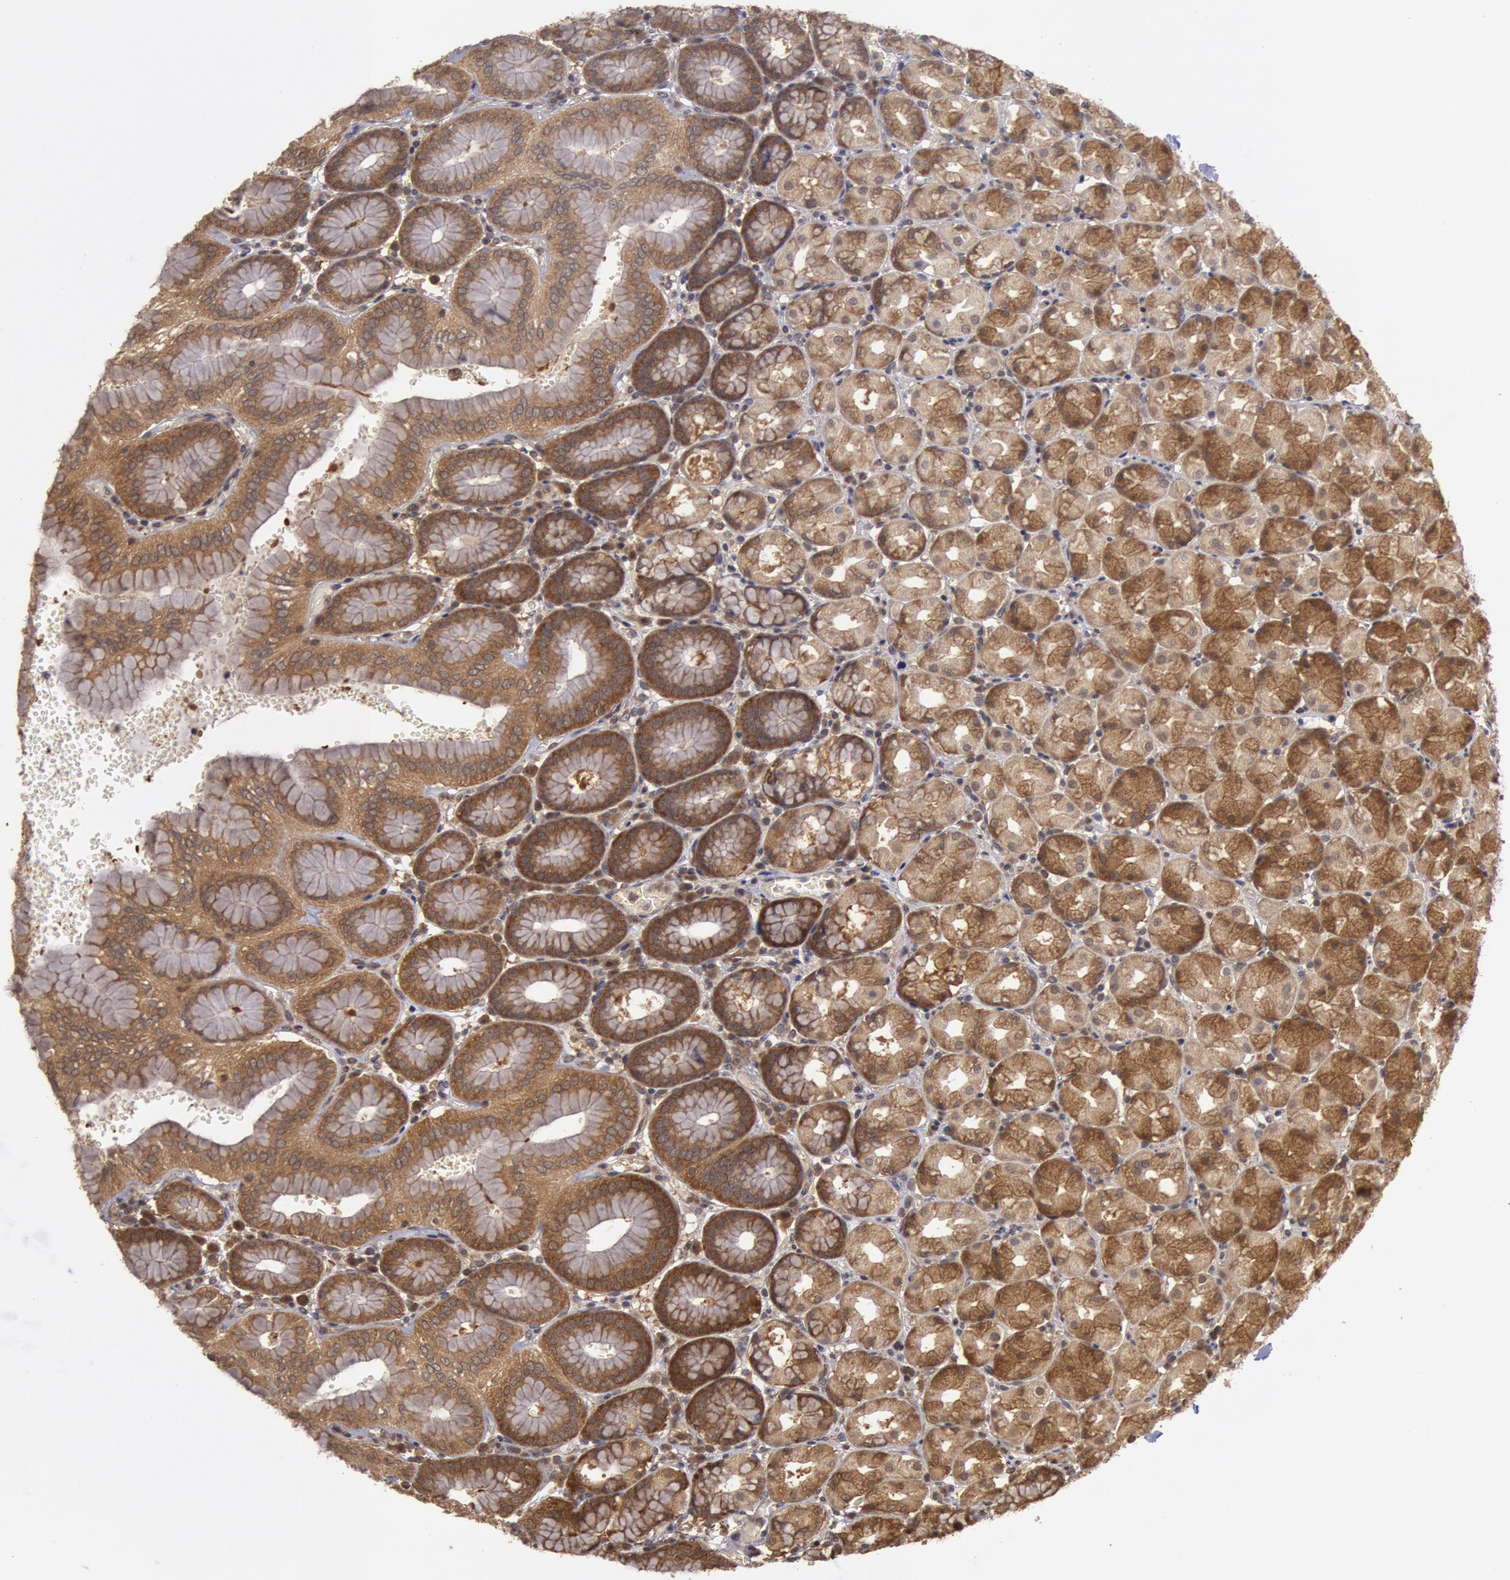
{"staining": {"intensity": "moderate", "quantity": ">75%", "location": "cytoplasmic/membranous"}, "tissue": "stomach", "cell_type": "Glandular cells", "image_type": "normal", "snomed": [{"axis": "morphology", "description": "Normal tissue, NOS"}, {"axis": "topography", "description": "Stomach, upper"}, {"axis": "topography", "description": "Stomach"}], "caption": "Glandular cells show medium levels of moderate cytoplasmic/membranous positivity in about >75% of cells in unremarkable stomach. The staining is performed using DAB brown chromogen to label protein expression. The nuclei are counter-stained blue using hematoxylin.", "gene": "USP14", "patient": {"sex": "male", "age": 76}}